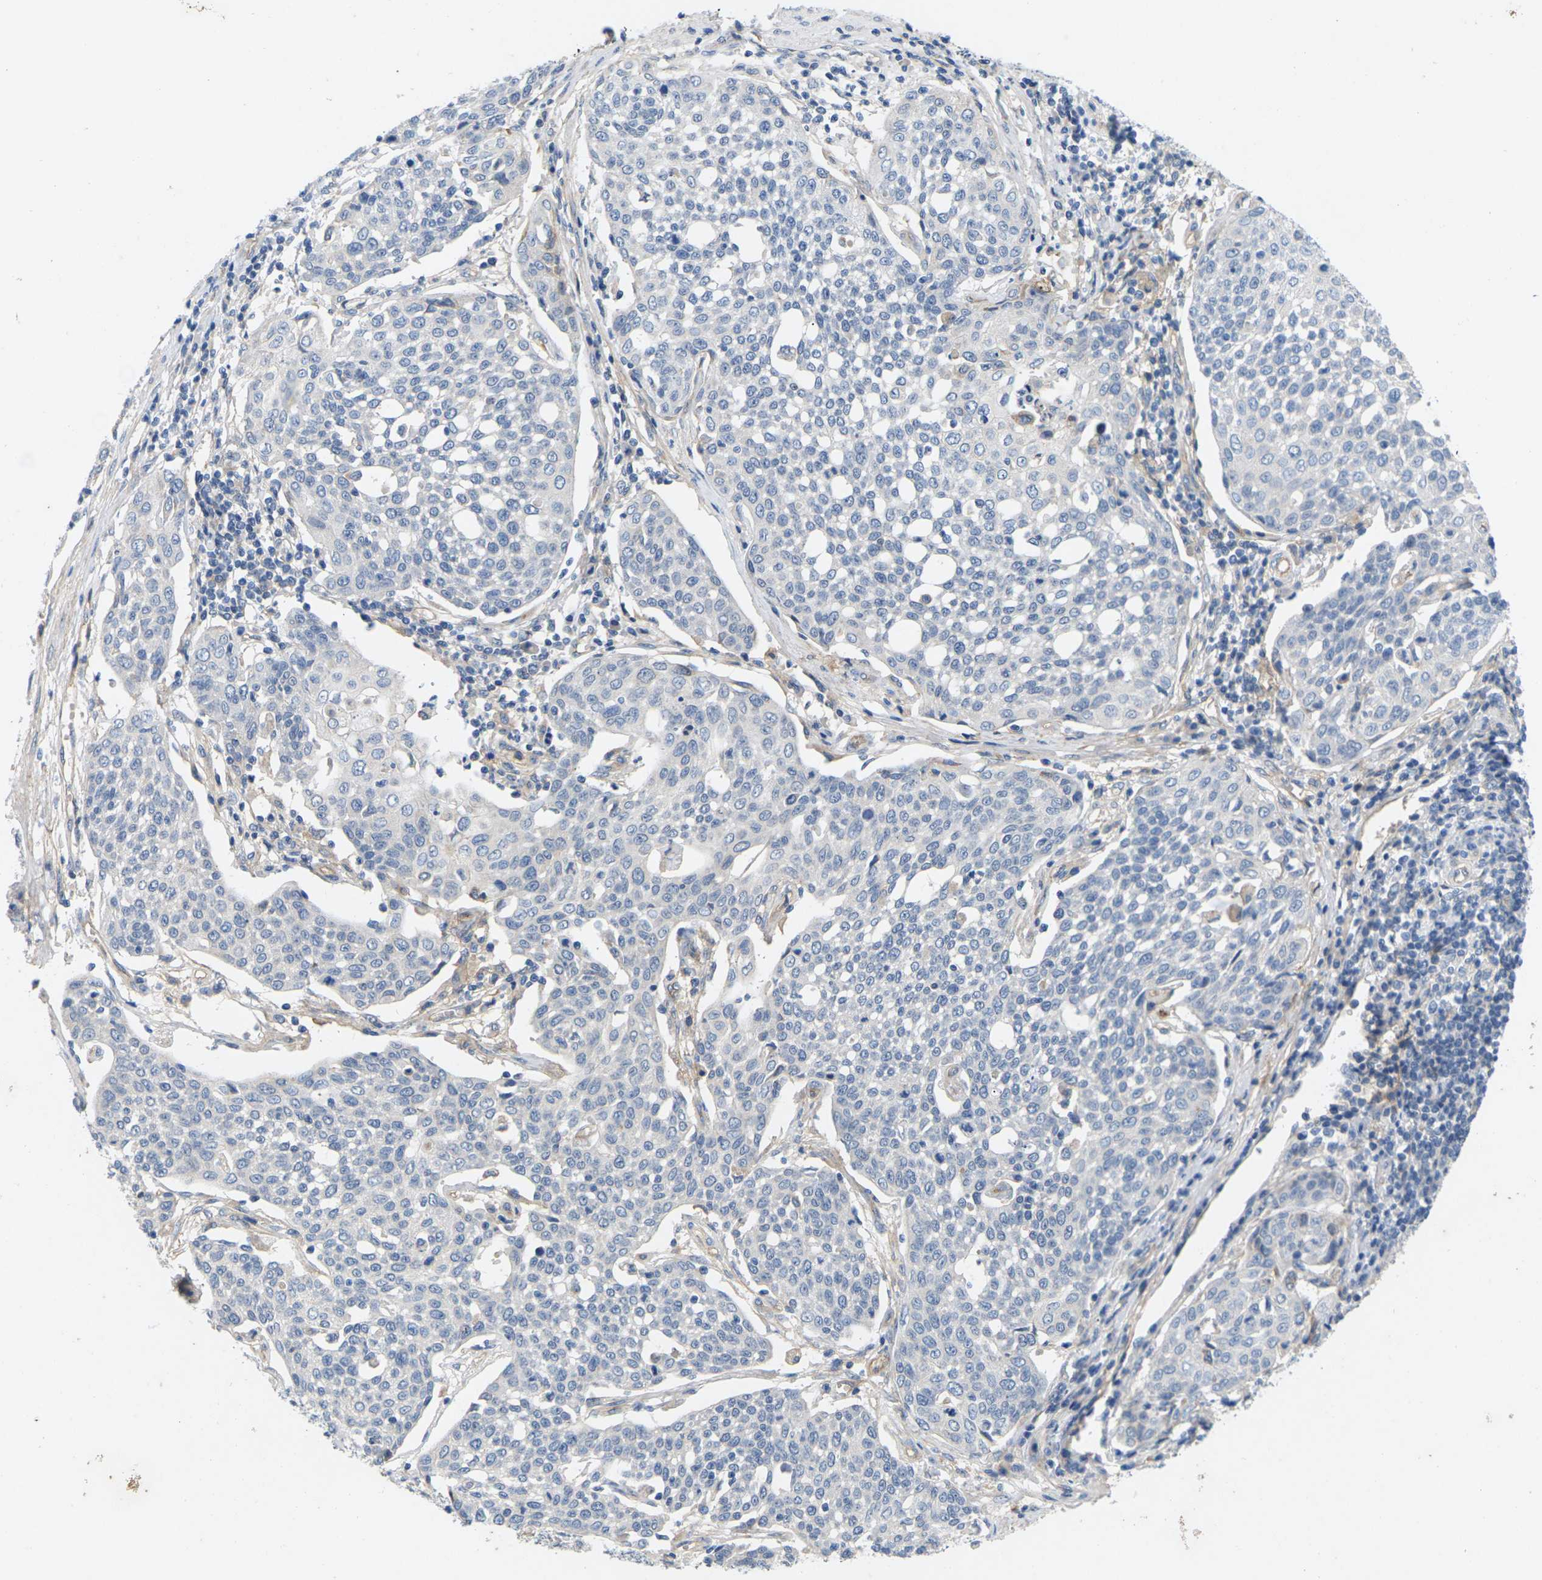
{"staining": {"intensity": "negative", "quantity": "none", "location": "none"}, "tissue": "cervical cancer", "cell_type": "Tumor cells", "image_type": "cancer", "snomed": [{"axis": "morphology", "description": "Squamous cell carcinoma, NOS"}, {"axis": "topography", "description": "Cervix"}], "caption": "Tumor cells are negative for brown protein staining in cervical cancer.", "gene": "ITGA5", "patient": {"sex": "female", "age": 34}}